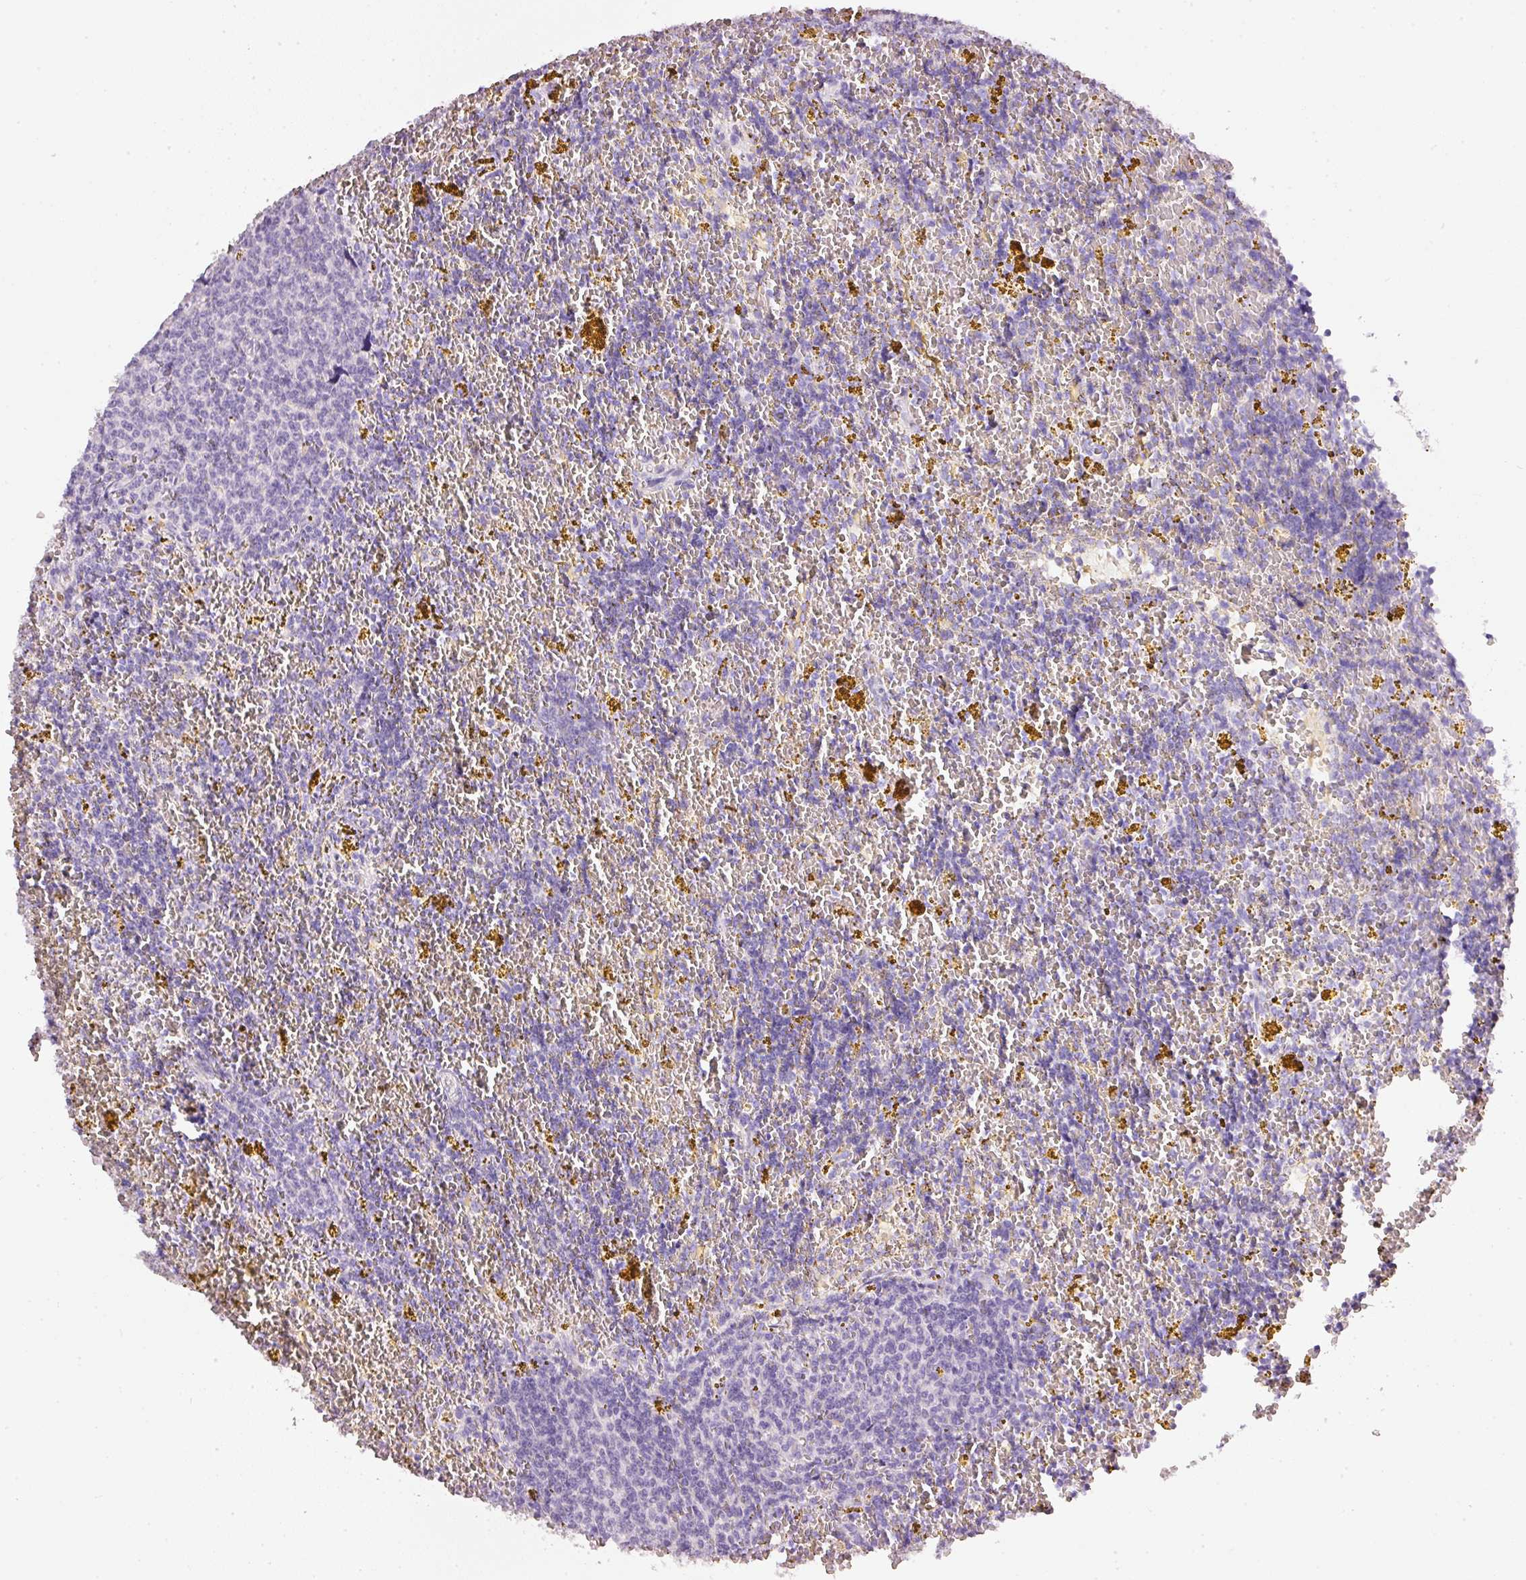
{"staining": {"intensity": "negative", "quantity": "none", "location": "none"}, "tissue": "lymphoma", "cell_type": "Tumor cells", "image_type": "cancer", "snomed": [{"axis": "morphology", "description": "Malignant lymphoma, non-Hodgkin's type, Low grade"}, {"axis": "topography", "description": "Spleen"}, {"axis": "topography", "description": "Lymph node"}], "caption": "This is a photomicrograph of immunohistochemistry staining of lymphoma, which shows no staining in tumor cells.", "gene": "PDXDC1", "patient": {"sex": "female", "age": 66}}